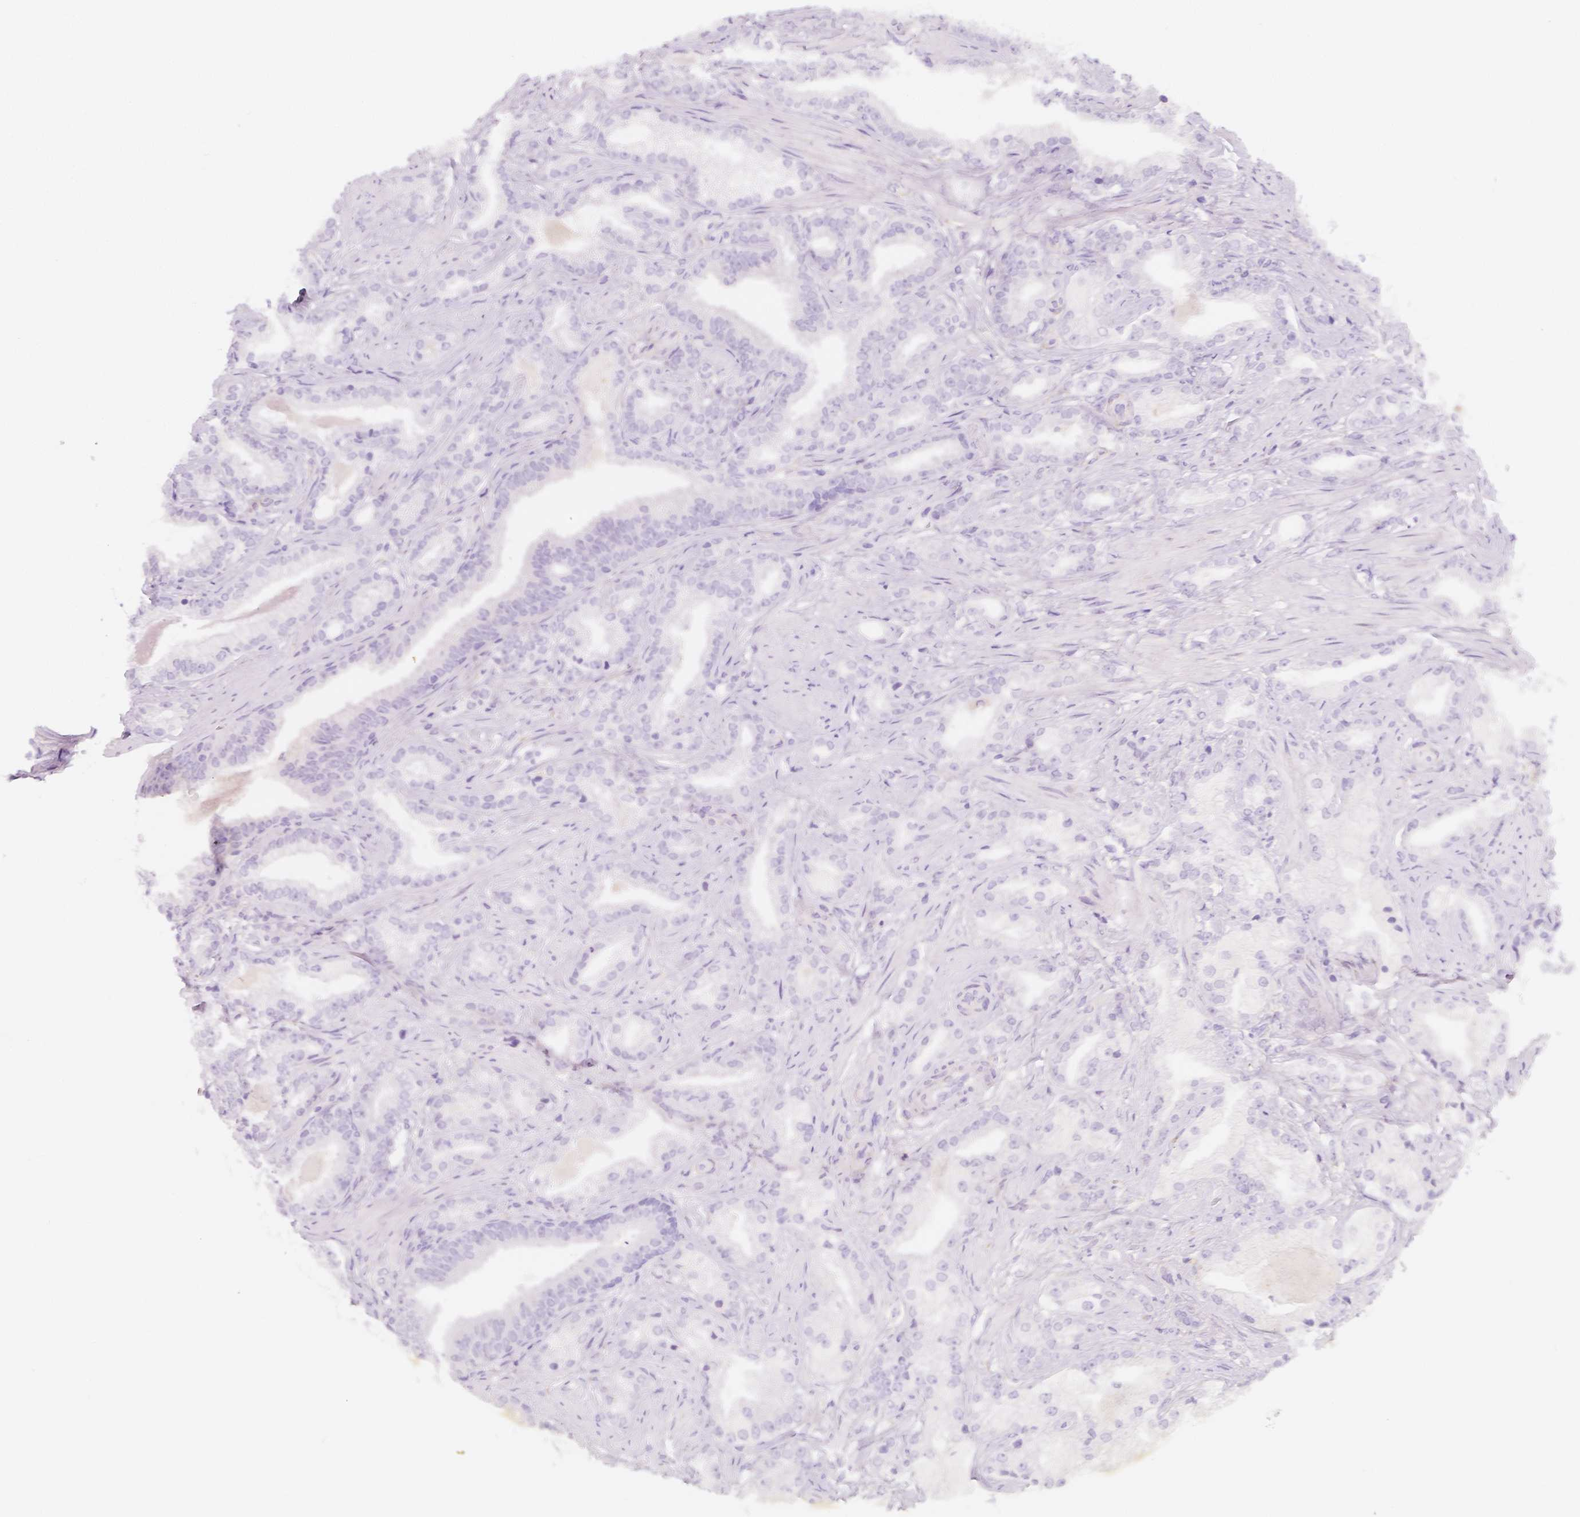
{"staining": {"intensity": "negative", "quantity": "none", "location": "none"}, "tissue": "prostate cancer", "cell_type": "Tumor cells", "image_type": "cancer", "snomed": [{"axis": "morphology", "description": "Adenocarcinoma, Low grade"}, {"axis": "topography", "description": "Prostate"}], "caption": "An image of adenocarcinoma (low-grade) (prostate) stained for a protein demonstrates no brown staining in tumor cells.", "gene": "MAP1A", "patient": {"sex": "male", "age": 61}}